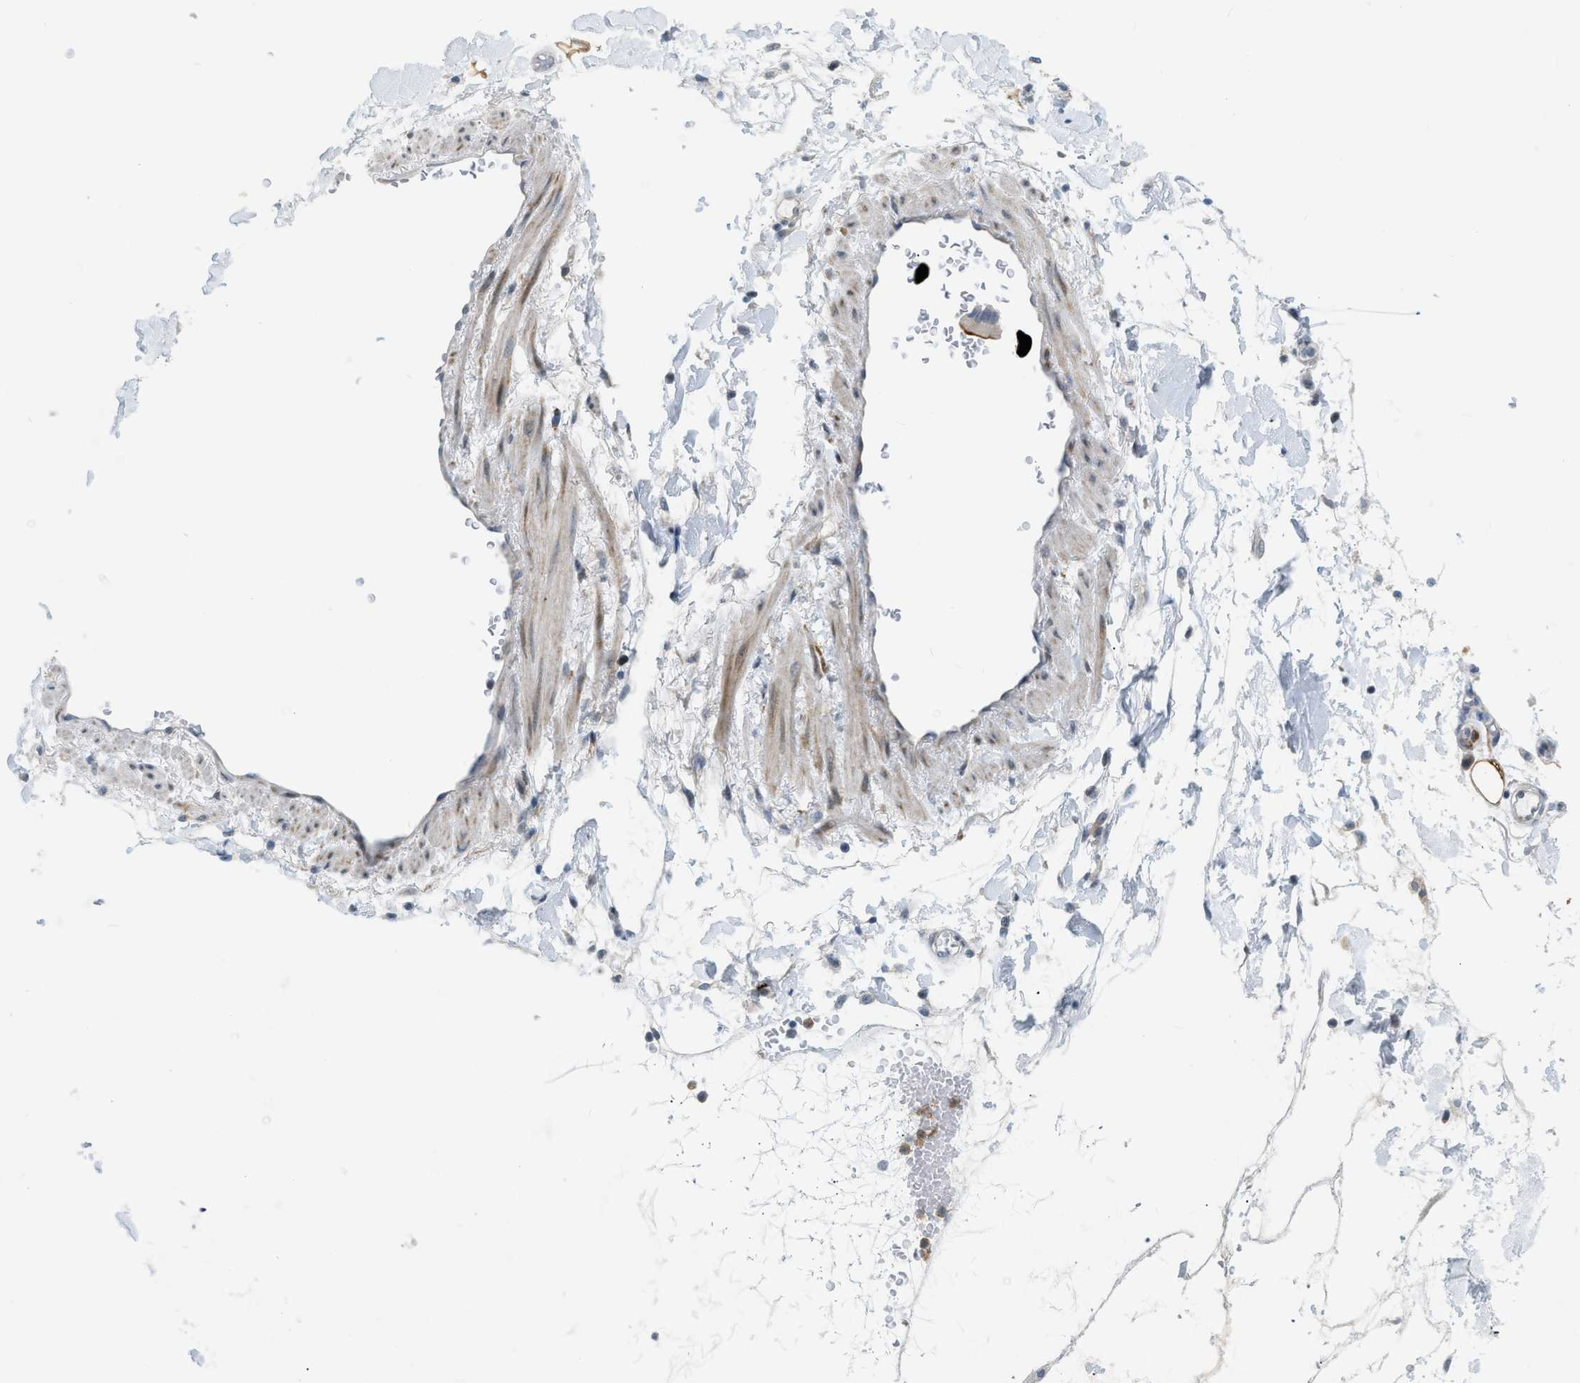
{"staining": {"intensity": "weak", "quantity": "25%-75%", "location": "cytoplasmic/membranous"}, "tissue": "adipose tissue", "cell_type": "Adipocytes", "image_type": "normal", "snomed": [{"axis": "morphology", "description": "Normal tissue, NOS"}, {"axis": "morphology", "description": "Adenocarcinoma, NOS"}, {"axis": "topography", "description": "Duodenum"}, {"axis": "topography", "description": "Peripheral nerve tissue"}], "caption": "Approximately 25%-75% of adipocytes in normal human adipose tissue display weak cytoplasmic/membranous protein positivity as visualized by brown immunohistochemical staining.", "gene": "ZNF408", "patient": {"sex": "female", "age": 60}}